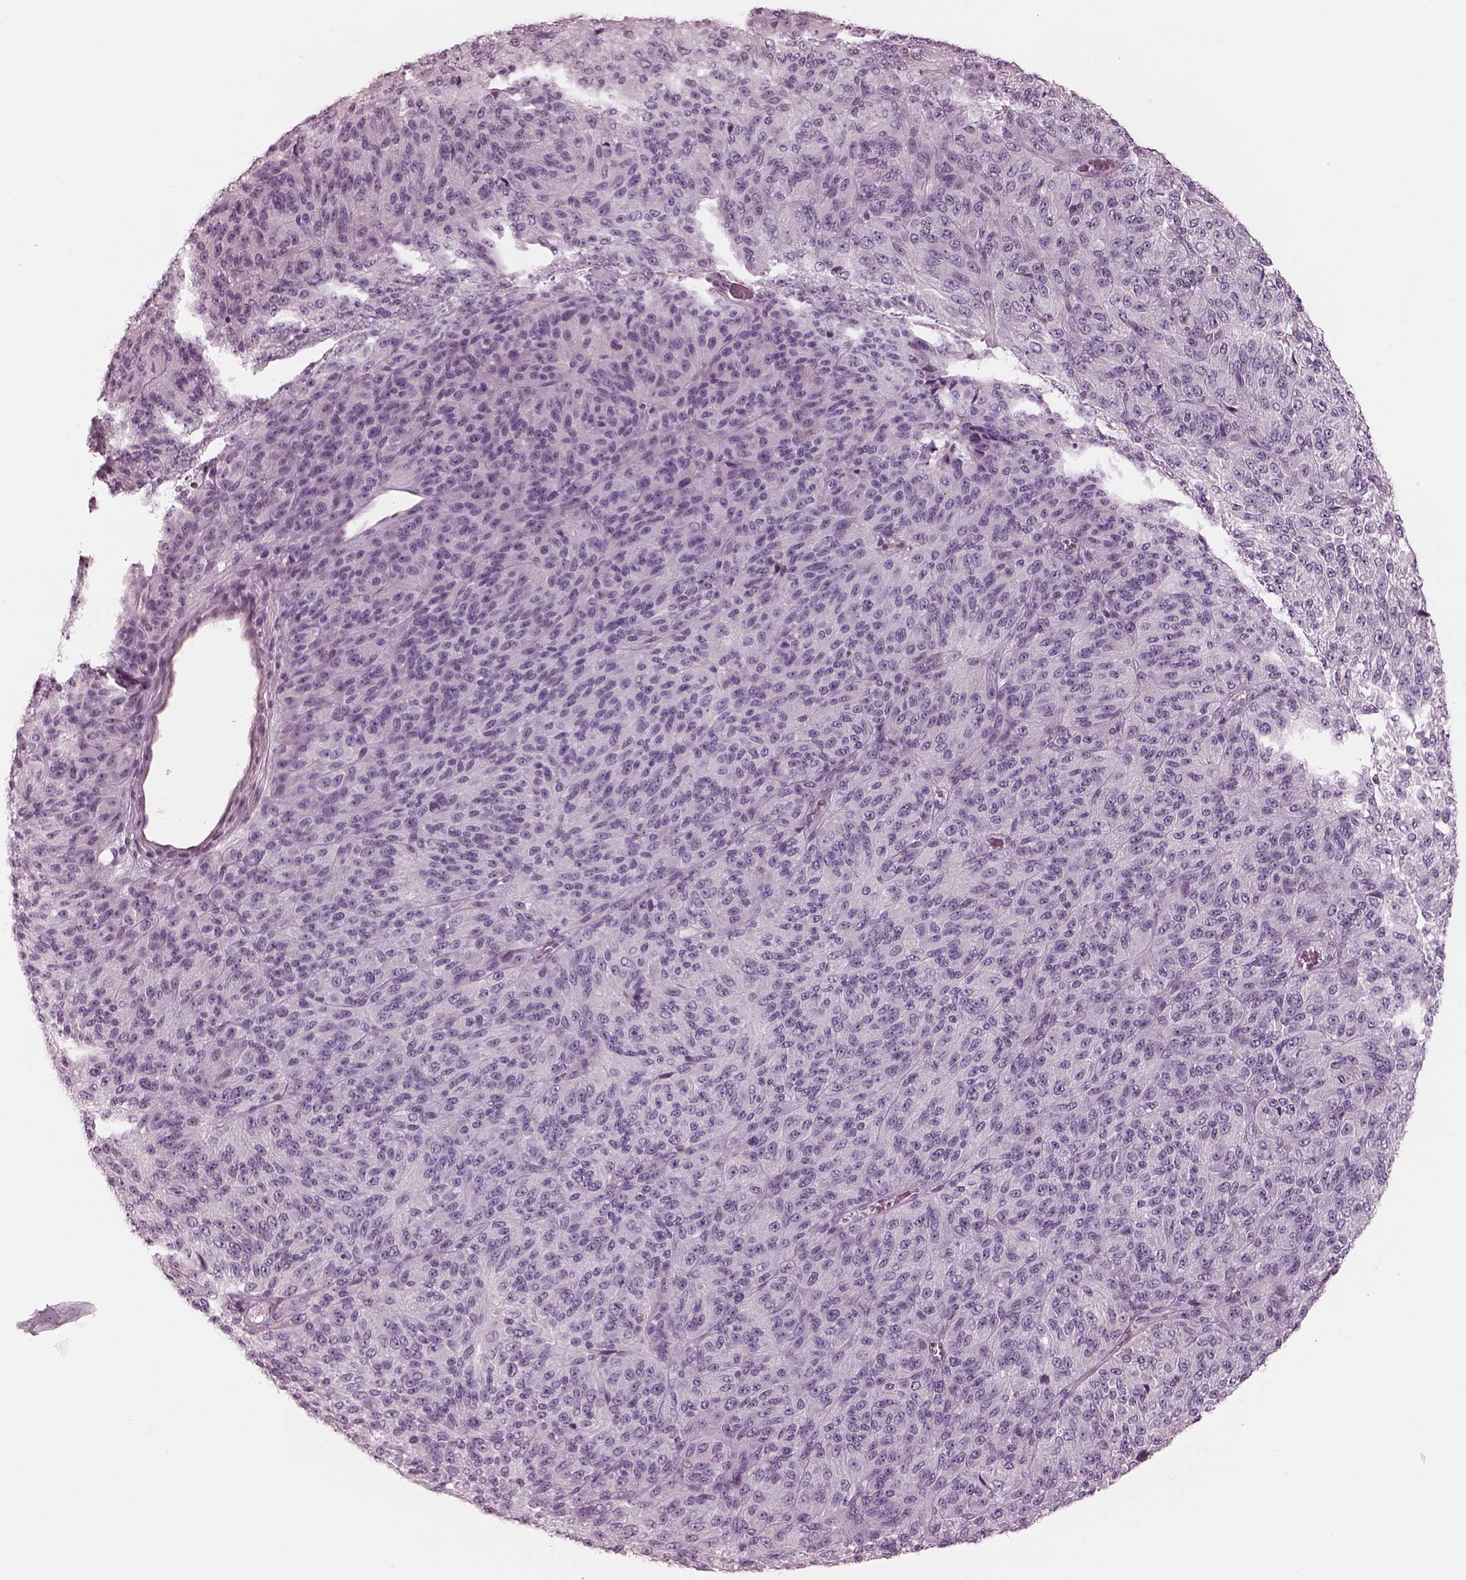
{"staining": {"intensity": "negative", "quantity": "none", "location": "none"}, "tissue": "melanoma", "cell_type": "Tumor cells", "image_type": "cancer", "snomed": [{"axis": "morphology", "description": "Malignant melanoma, Metastatic site"}, {"axis": "topography", "description": "Brain"}], "caption": "A high-resolution image shows immunohistochemistry (IHC) staining of melanoma, which displays no significant positivity in tumor cells. (DAB (3,3'-diaminobenzidine) IHC, high magnification).", "gene": "CADM2", "patient": {"sex": "female", "age": 56}}